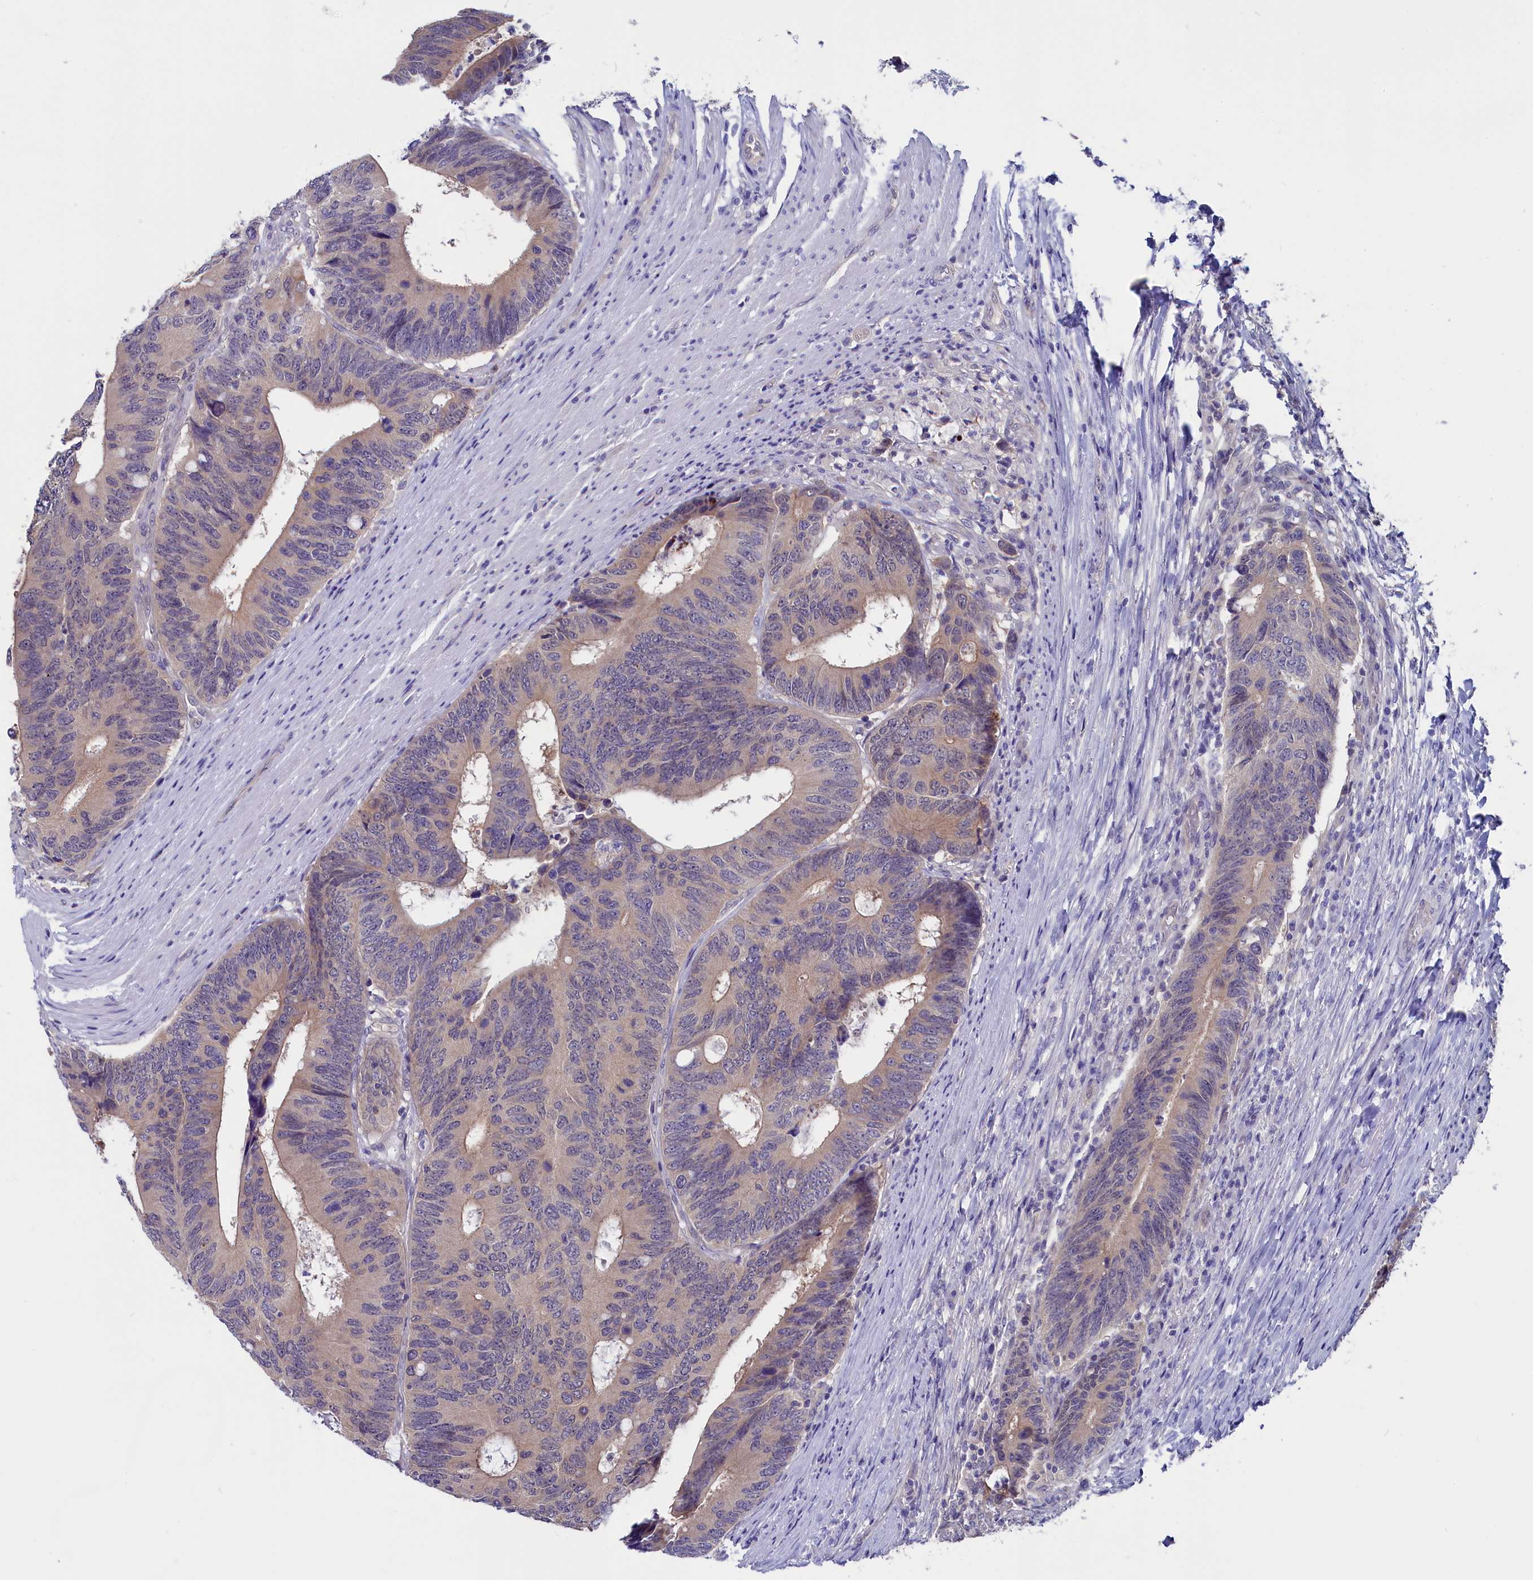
{"staining": {"intensity": "weak", "quantity": ">75%", "location": "cytoplasmic/membranous"}, "tissue": "colorectal cancer", "cell_type": "Tumor cells", "image_type": "cancer", "snomed": [{"axis": "morphology", "description": "Adenocarcinoma, NOS"}, {"axis": "topography", "description": "Colon"}], "caption": "A low amount of weak cytoplasmic/membranous staining is seen in about >75% of tumor cells in colorectal adenocarcinoma tissue.", "gene": "CIAPIN1", "patient": {"sex": "male", "age": 87}}